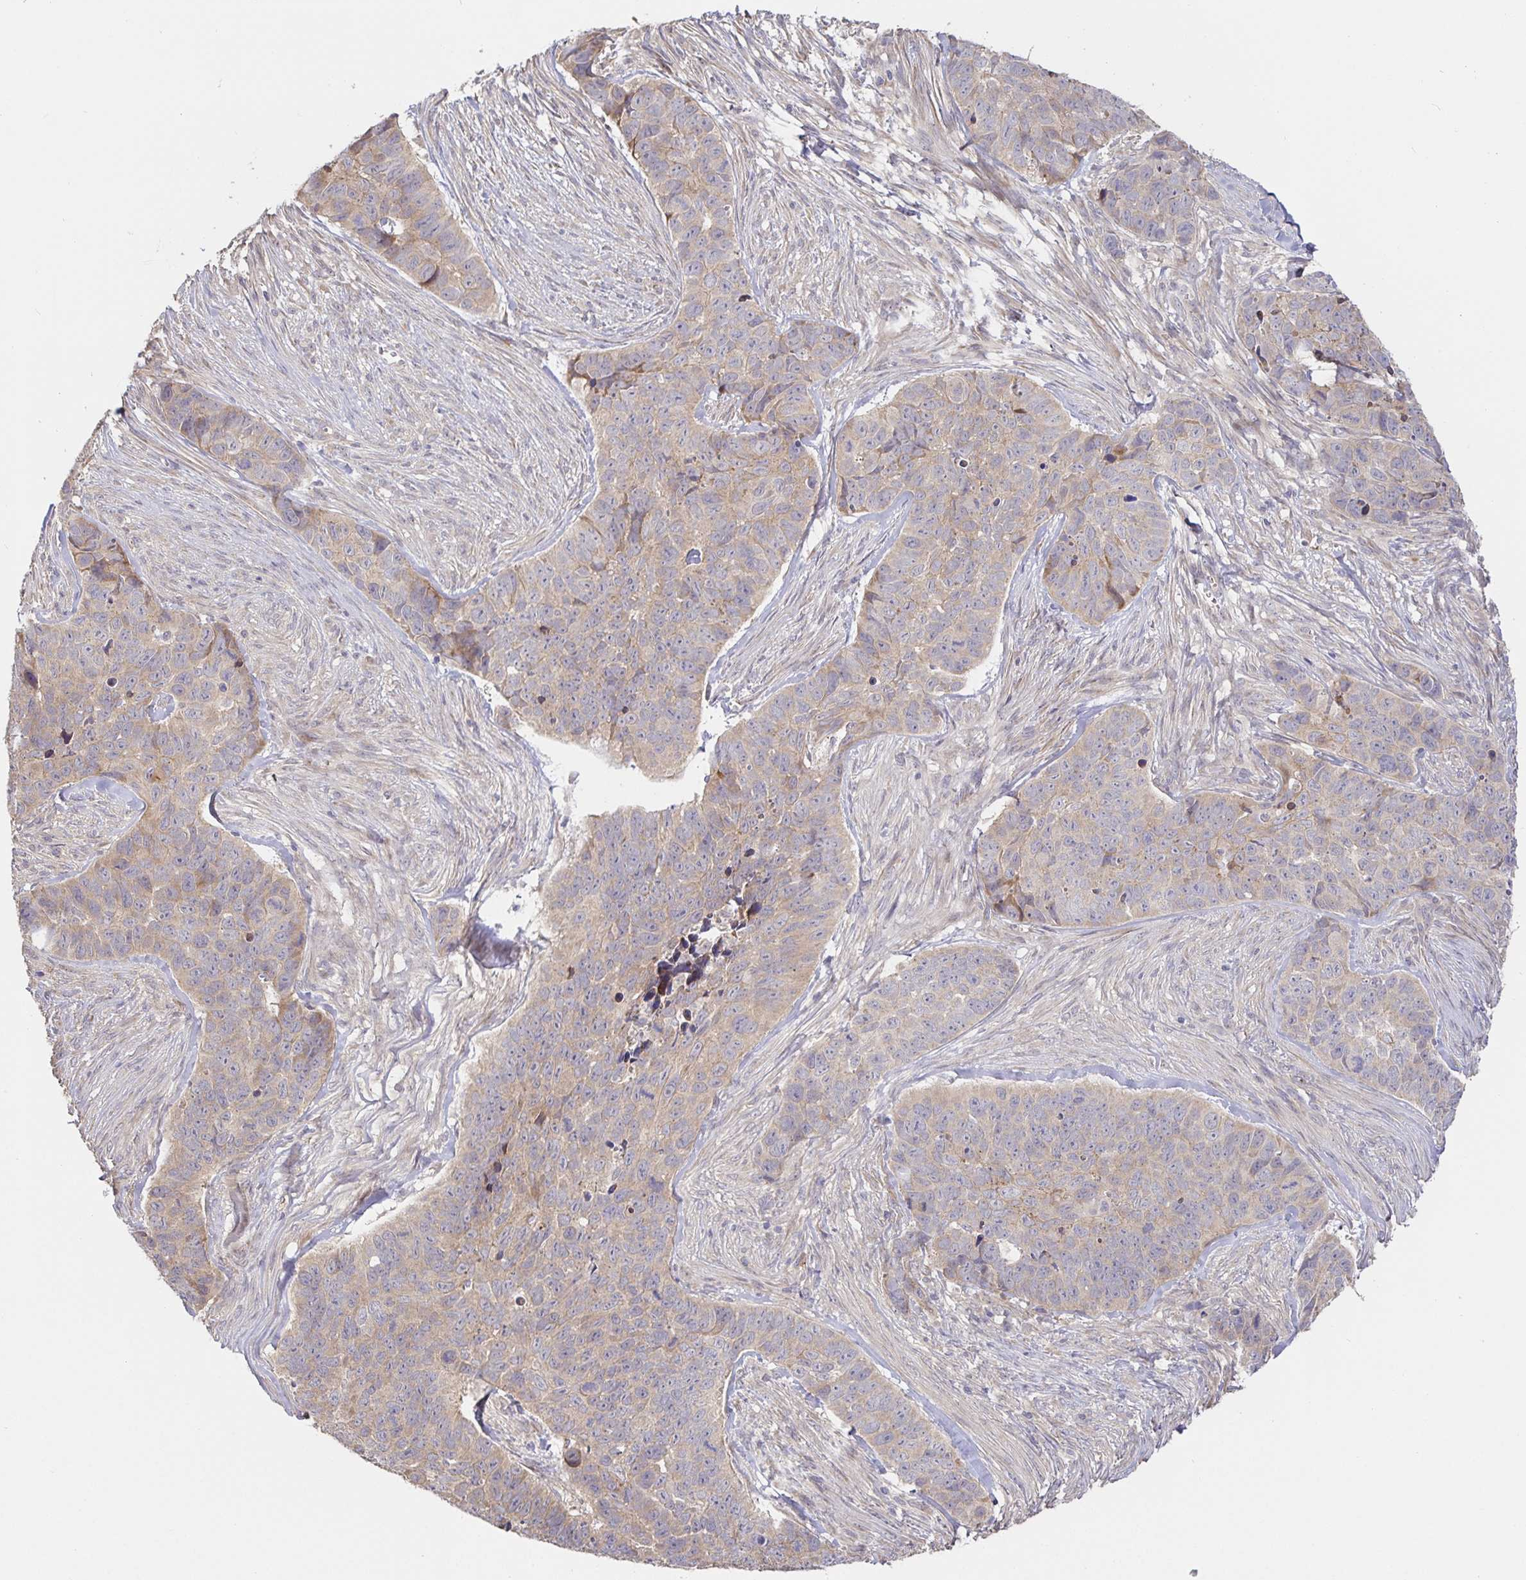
{"staining": {"intensity": "weak", "quantity": ">75%", "location": "cytoplasmic/membranous"}, "tissue": "skin cancer", "cell_type": "Tumor cells", "image_type": "cancer", "snomed": [{"axis": "morphology", "description": "Basal cell carcinoma"}, {"axis": "topography", "description": "Skin"}], "caption": "An image of basal cell carcinoma (skin) stained for a protein shows weak cytoplasmic/membranous brown staining in tumor cells. (DAB IHC, brown staining for protein, blue staining for nuclei).", "gene": "ZDHHC11", "patient": {"sex": "female", "age": 82}}